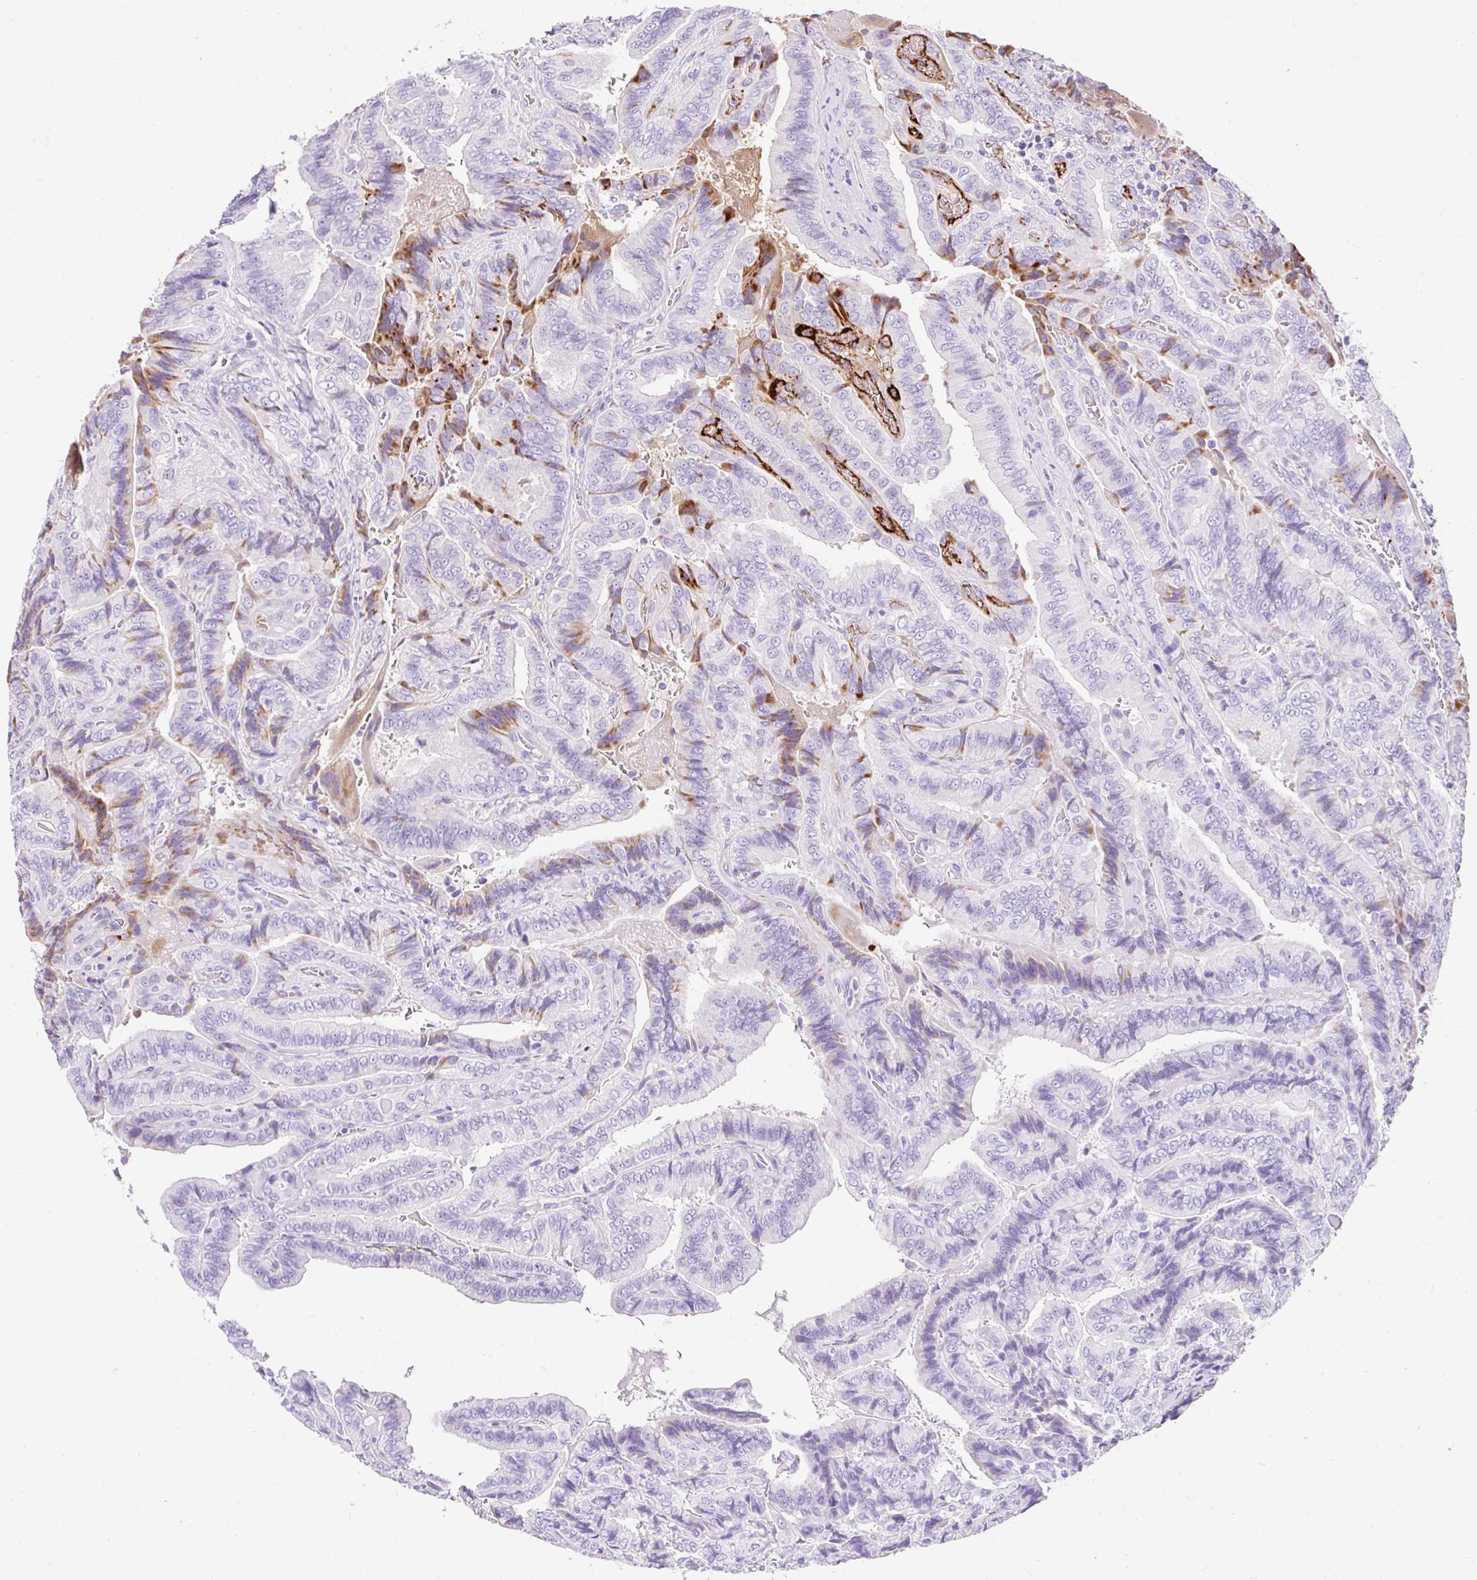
{"staining": {"intensity": "moderate", "quantity": "<25%", "location": "cytoplasmic/membranous"}, "tissue": "thyroid cancer", "cell_type": "Tumor cells", "image_type": "cancer", "snomed": [{"axis": "morphology", "description": "Papillary adenocarcinoma, NOS"}, {"axis": "topography", "description": "Thyroid gland"}], "caption": "IHC histopathology image of neoplastic tissue: papillary adenocarcinoma (thyroid) stained using immunohistochemistry (IHC) displays low levels of moderate protein expression localized specifically in the cytoplasmic/membranous of tumor cells, appearing as a cytoplasmic/membranous brown color.", "gene": "APOC4-APOC2", "patient": {"sex": "male", "age": 61}}